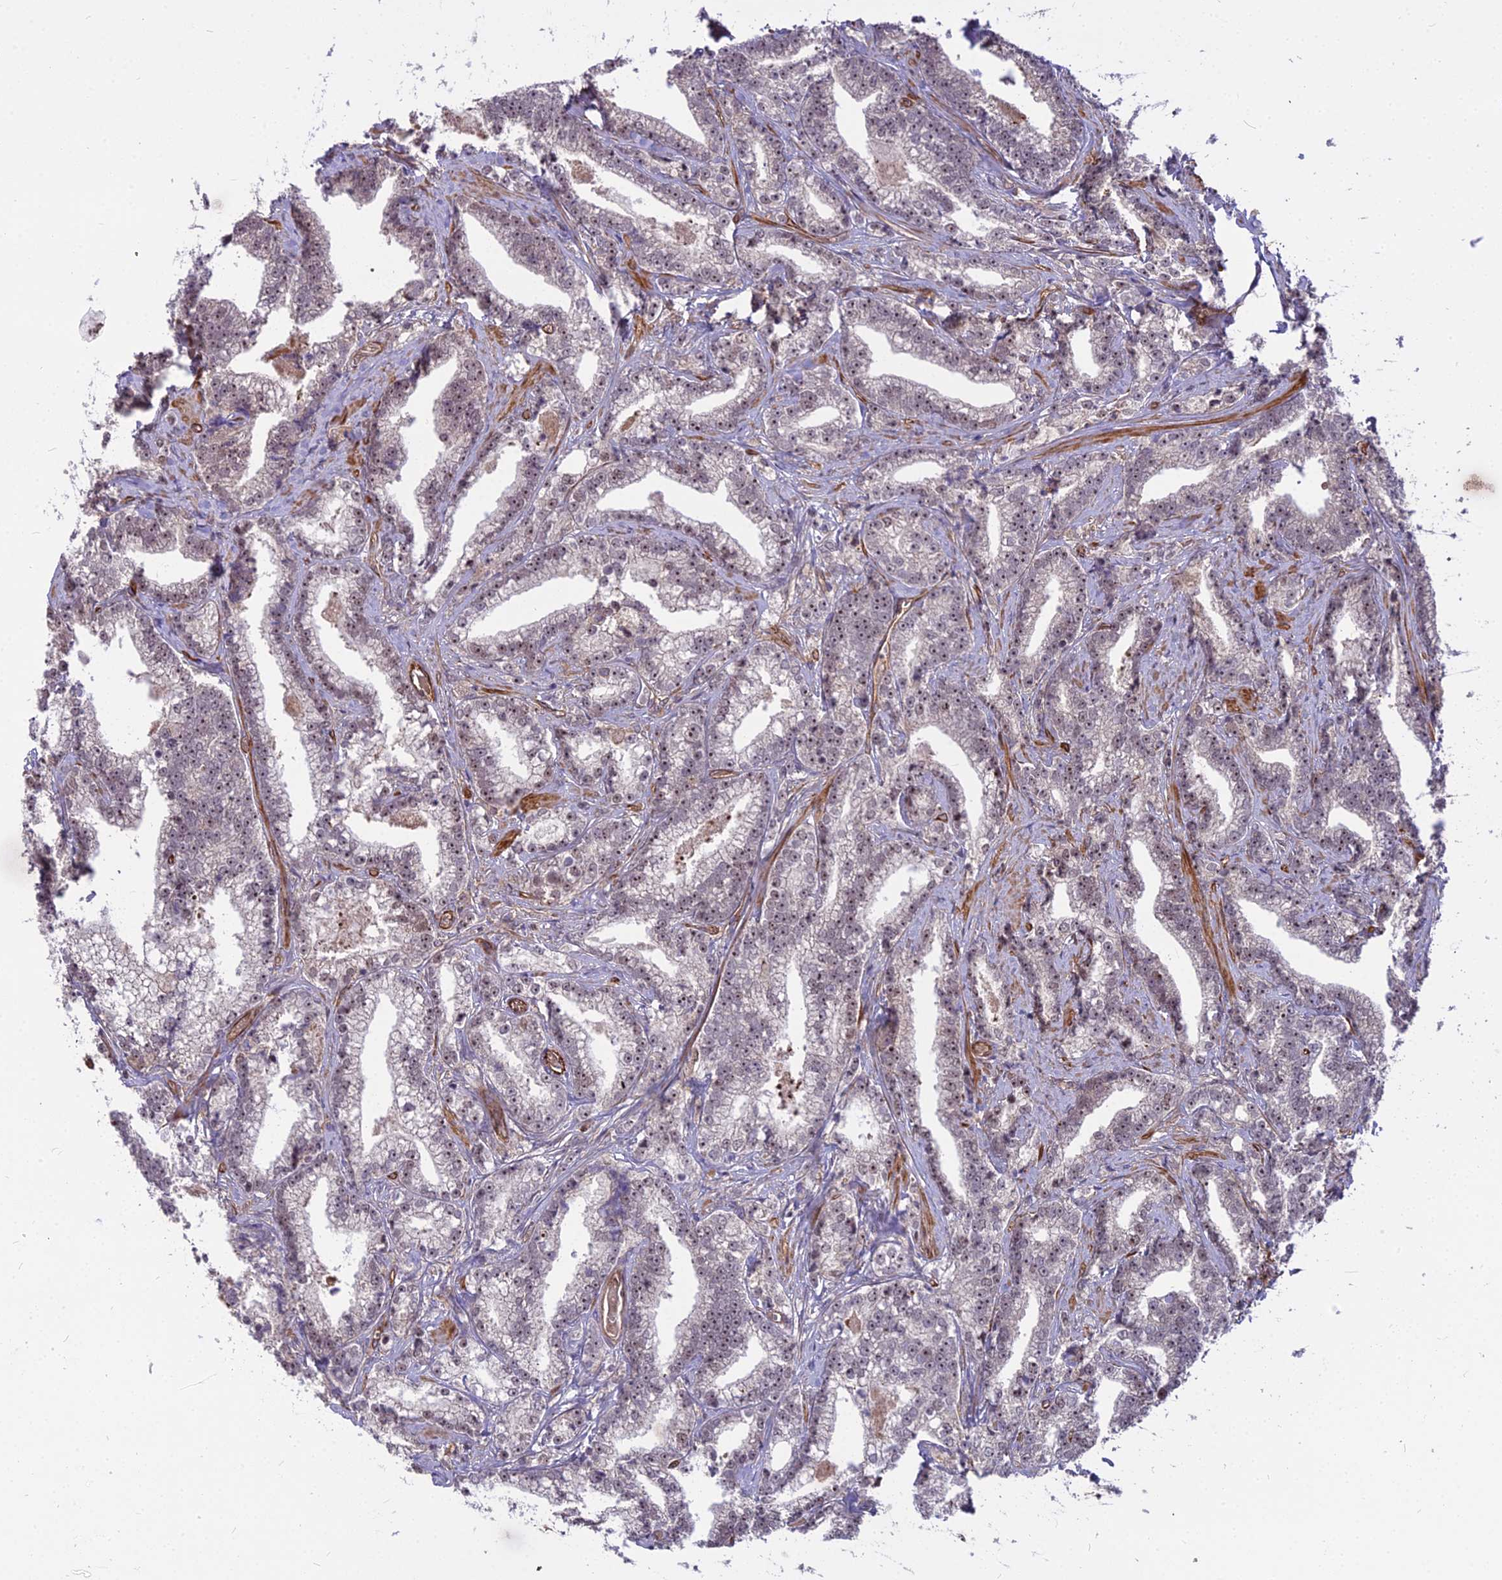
{"staining": {"intensity": "moderate", "quantity": "25%-75%", "location": "nuclear"}, "tissue": "prostate cancer", "cell_type": "Tumor cells", "image_type": "cancer", "snomed": [{"axis": "morphology", "description": "Adenocarcinoma, High grade"}, {"axis": "topography", "description": "Prostate and seminal vesicle, NOS"}], "caption": "A photomicrograph showing moderate nuclear expression in approximately 25%-75% of tumor cells in prostate cancer (adenocarcinoma (high-grade)), as visualized by brown immunohistochemical staining.", "gene": "TCEA3", "patient": {"sex": "male", "age": 67}}